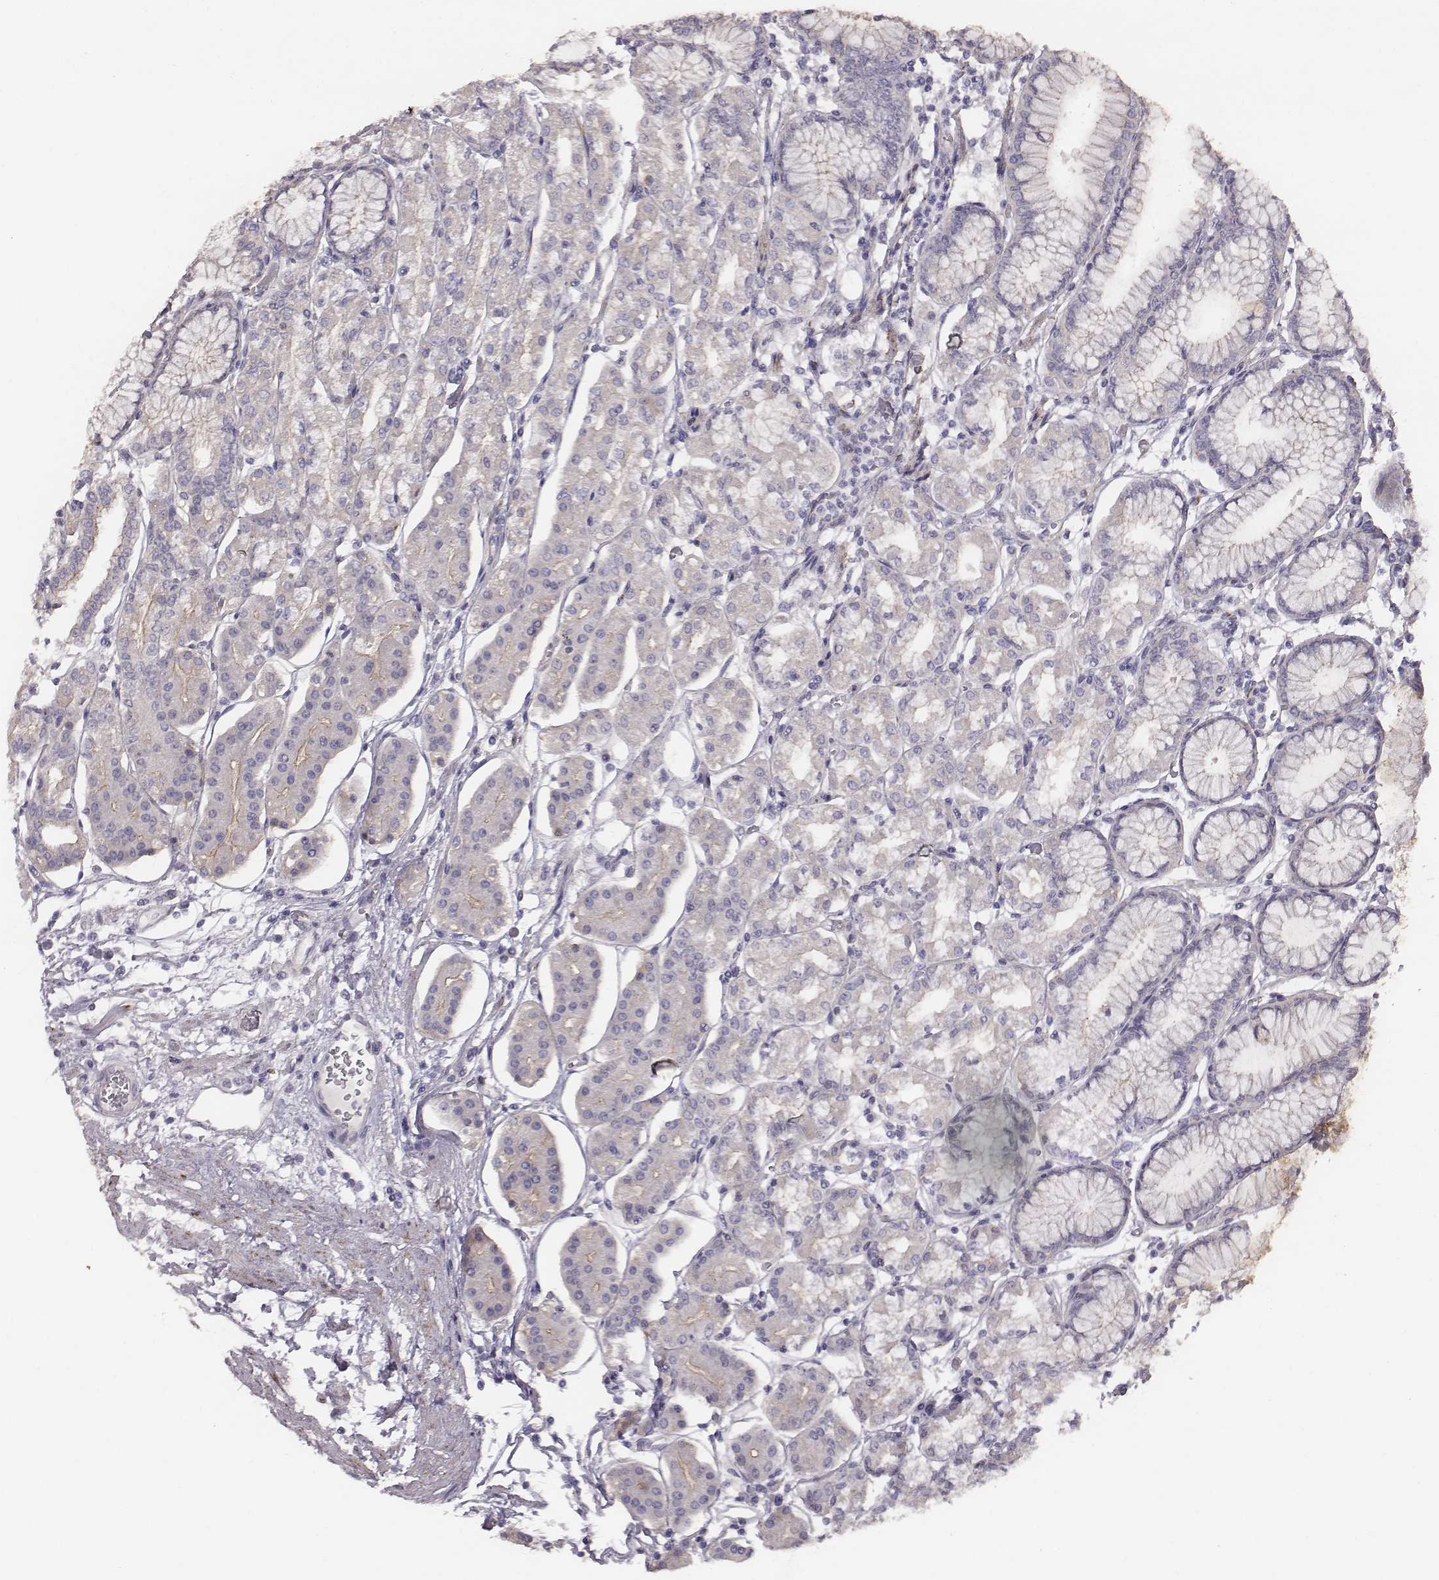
{"staining": {"intensity": "negative", "quantity": "none", "location": "none"}, "tissue": "stomach", "cell_type": "Glandular cells", "image_type": "normal", "snomed": [{"axis": "morphology", "description": "Normal tissue, NOS"}, {"axis": "topography", "description": "Skeletal muscle"}, {"axis": "topography", "description": "Stomach"}], "caption": "Glandular cells show no significant protein positivity in normal stomach. The staining is performed using DAB brown chromogen with nuclei counter-stained in using hematoxylin.", "gene": "PRKCZ", "patient": {"sex": "female", "age": 57}}